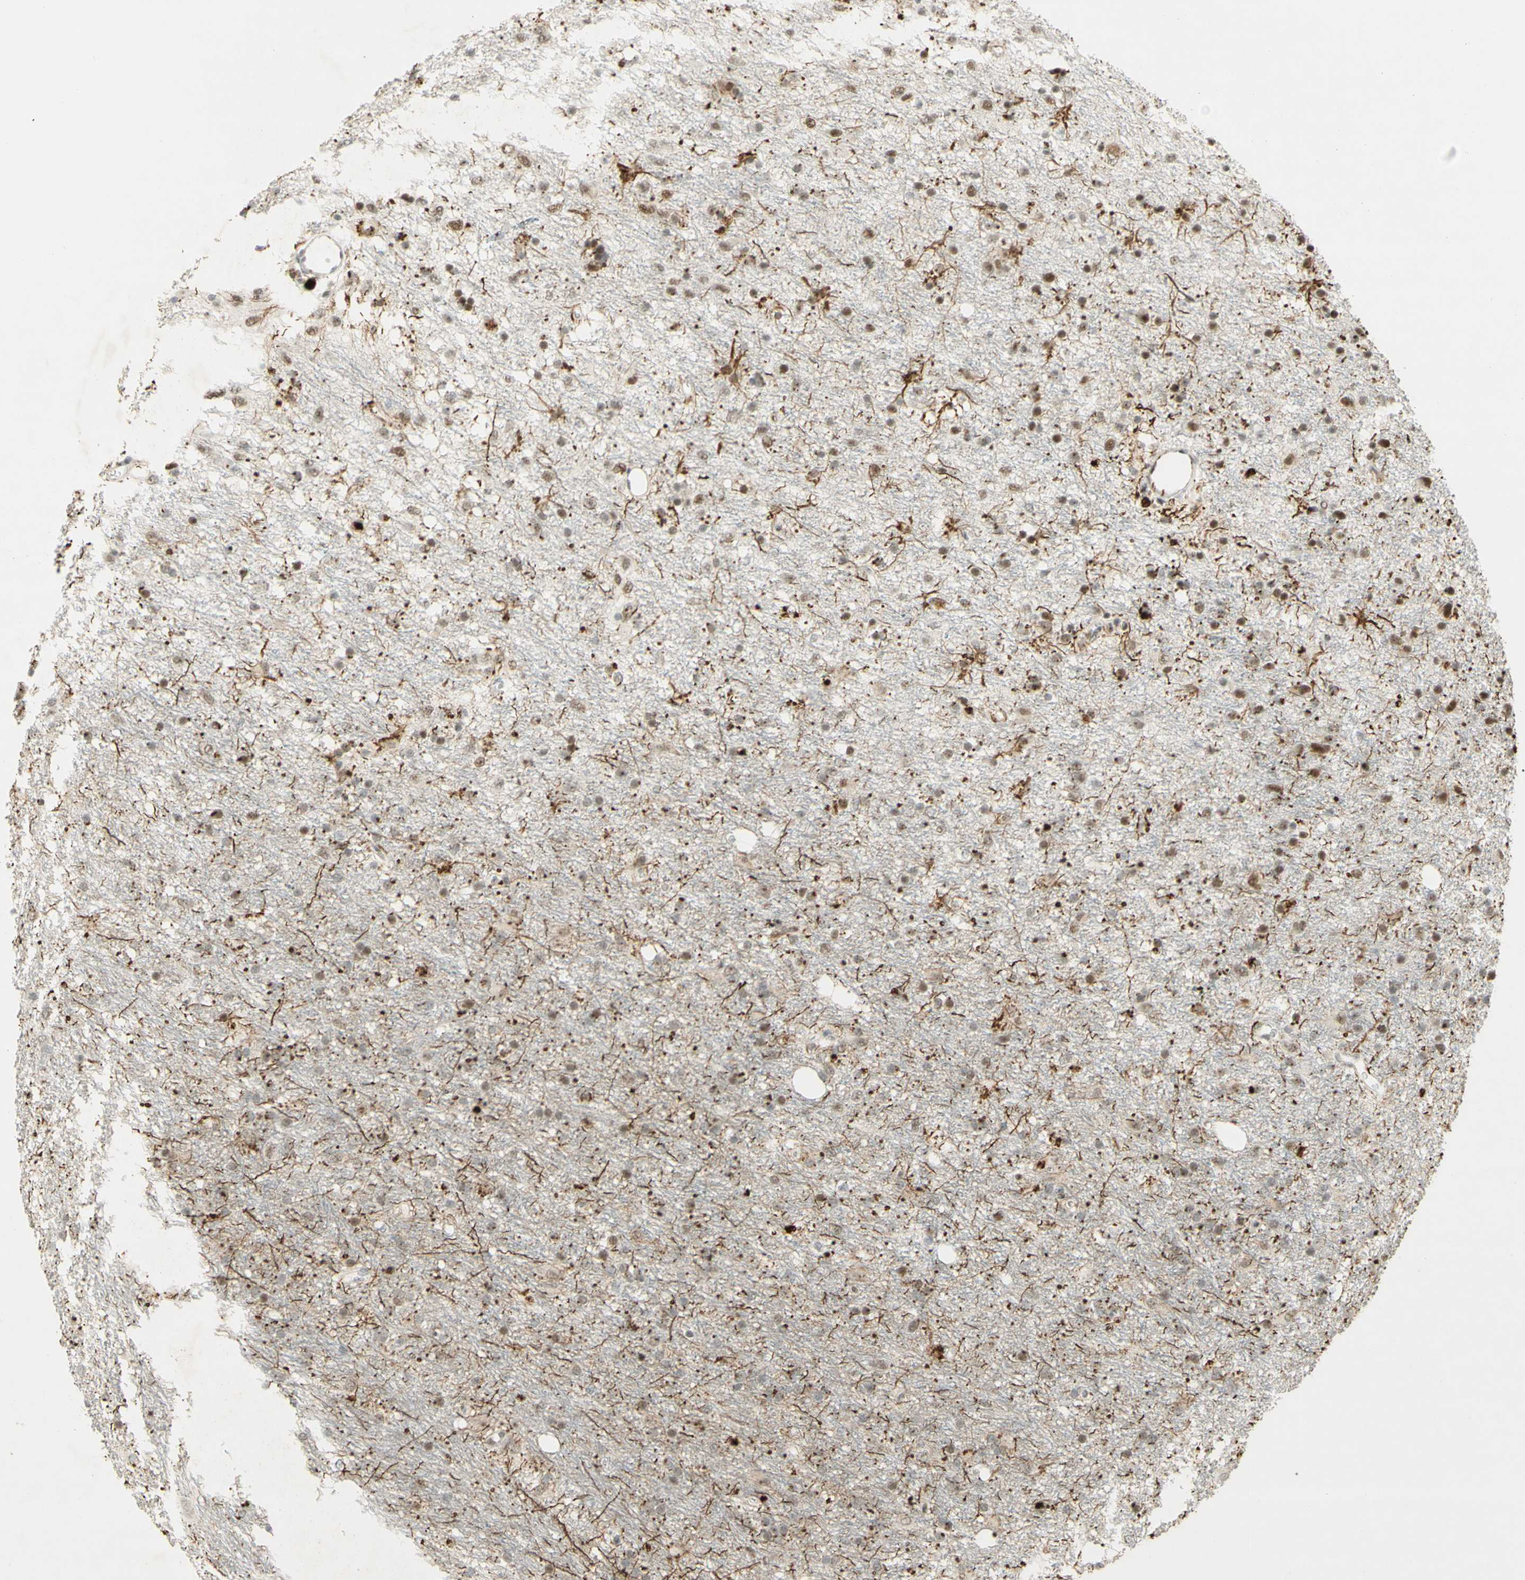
{"staining": {"intensity": "moderate", "quantity": ">75%", "location": "cytoplasmic/membranous,nuclear"}, "tissue": "glioma", "cell_type": "Tumor cells", "image_type": "cancer", "snomed": [{"axis": "morphology", "description": "Glioma, malignant, Low grade"}, {"axis": "topography", "description": "Brain"}], "caption": "Glioma stained with a protein marker reveals moderate staining in tumor cells.", "gene": "IRF1", "patient": {"sex": "male", "age": 77}}